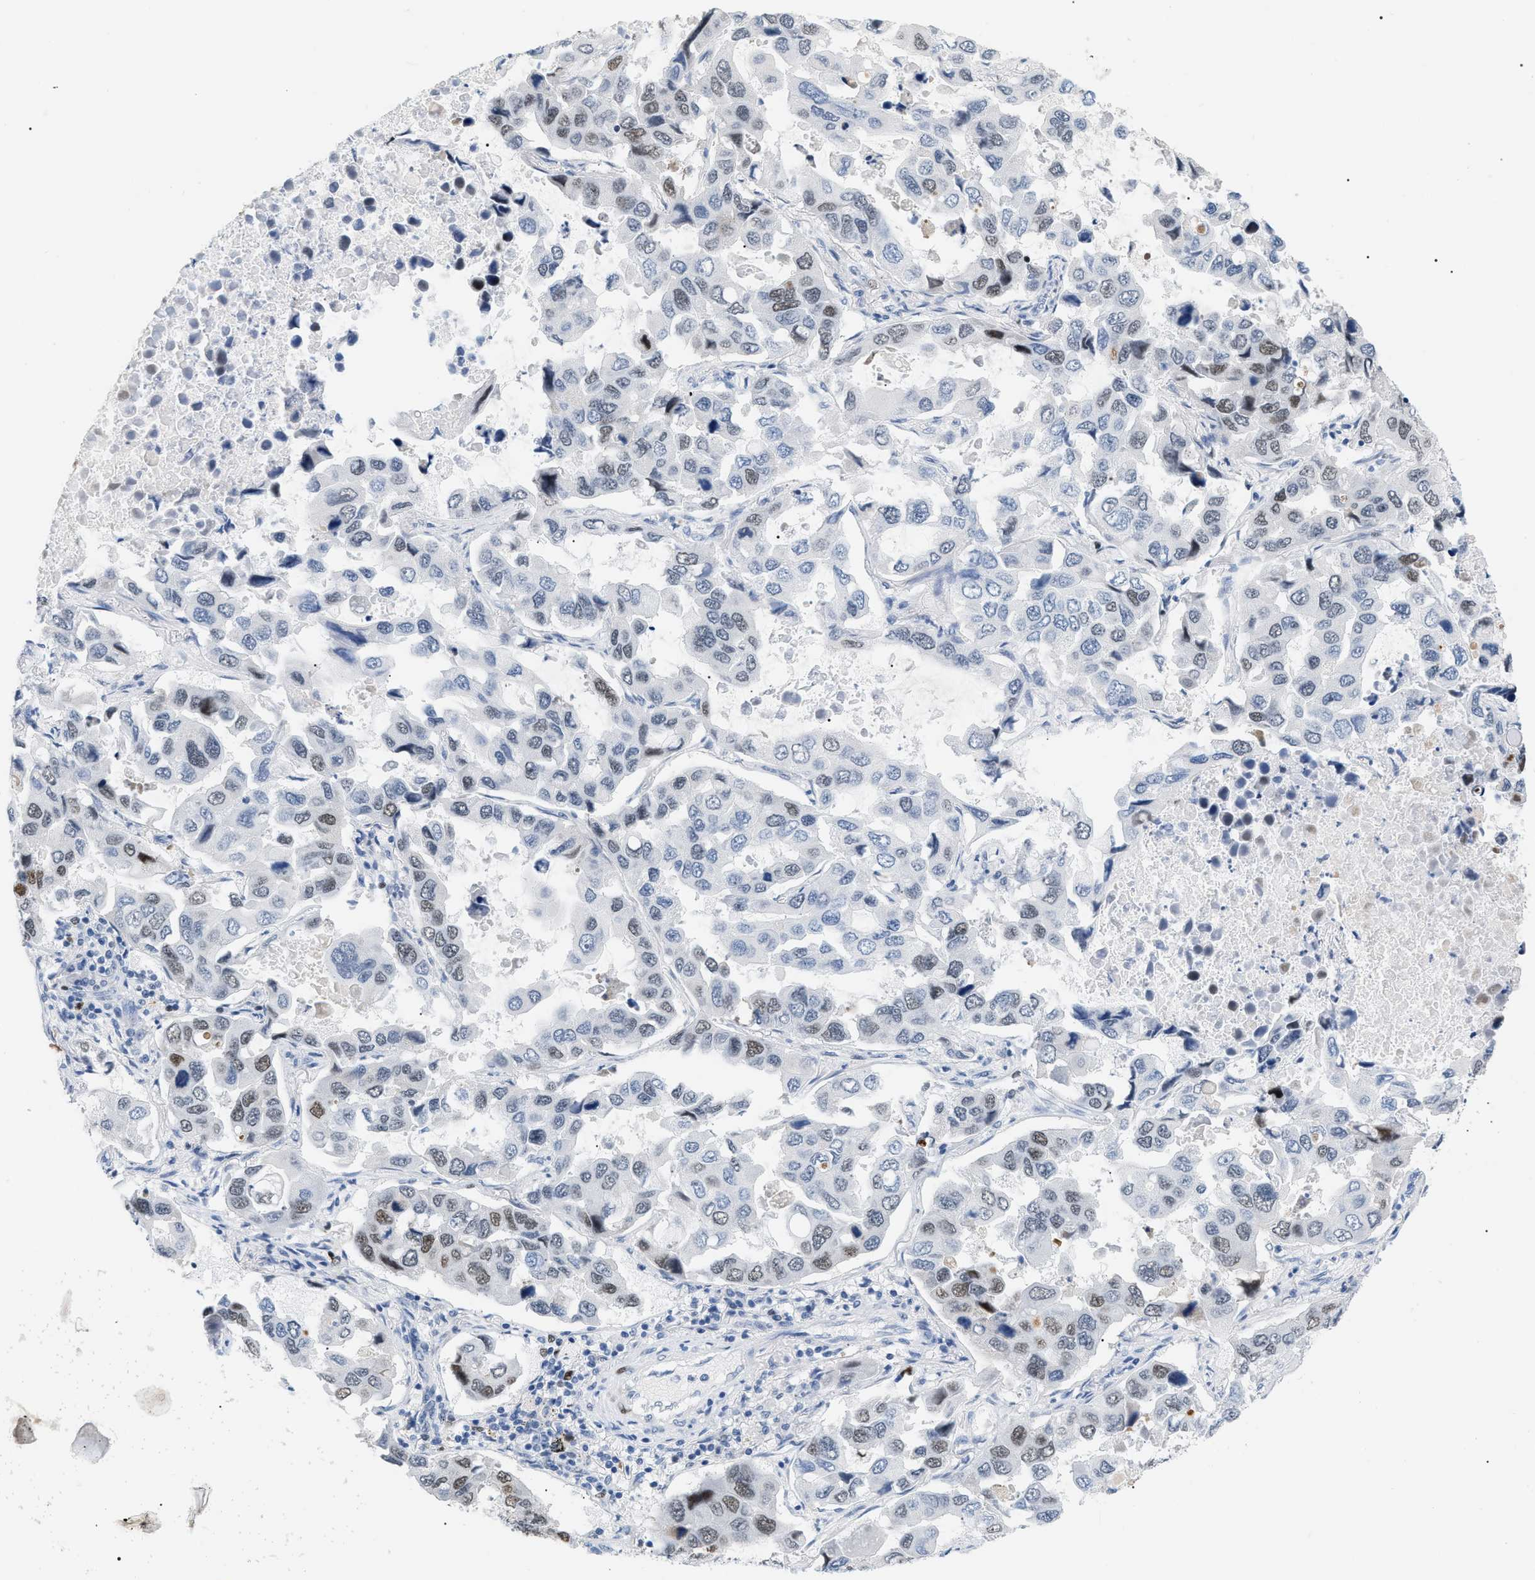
{"staining": {"intensity": "moderate", "quantity": "25%-75%", "location": "nuclear"}, "tissue": "lung cancer", "cell_type": "Tumor cells", "image_type": "cancer", "snomed": [{"axis": "morphology", "description": "Adenocarcinoma, NOS"}, {"axis": "topography", "description": "Lung"}], "caption": "Human adenocarcinoma (lung) stained with a brown dye demonstrates moderate nuclear positive staining in approximately 25%-75% of tumor cells.", "gene": "MCM7", "patient": {"sex": "male", "age": 64}}